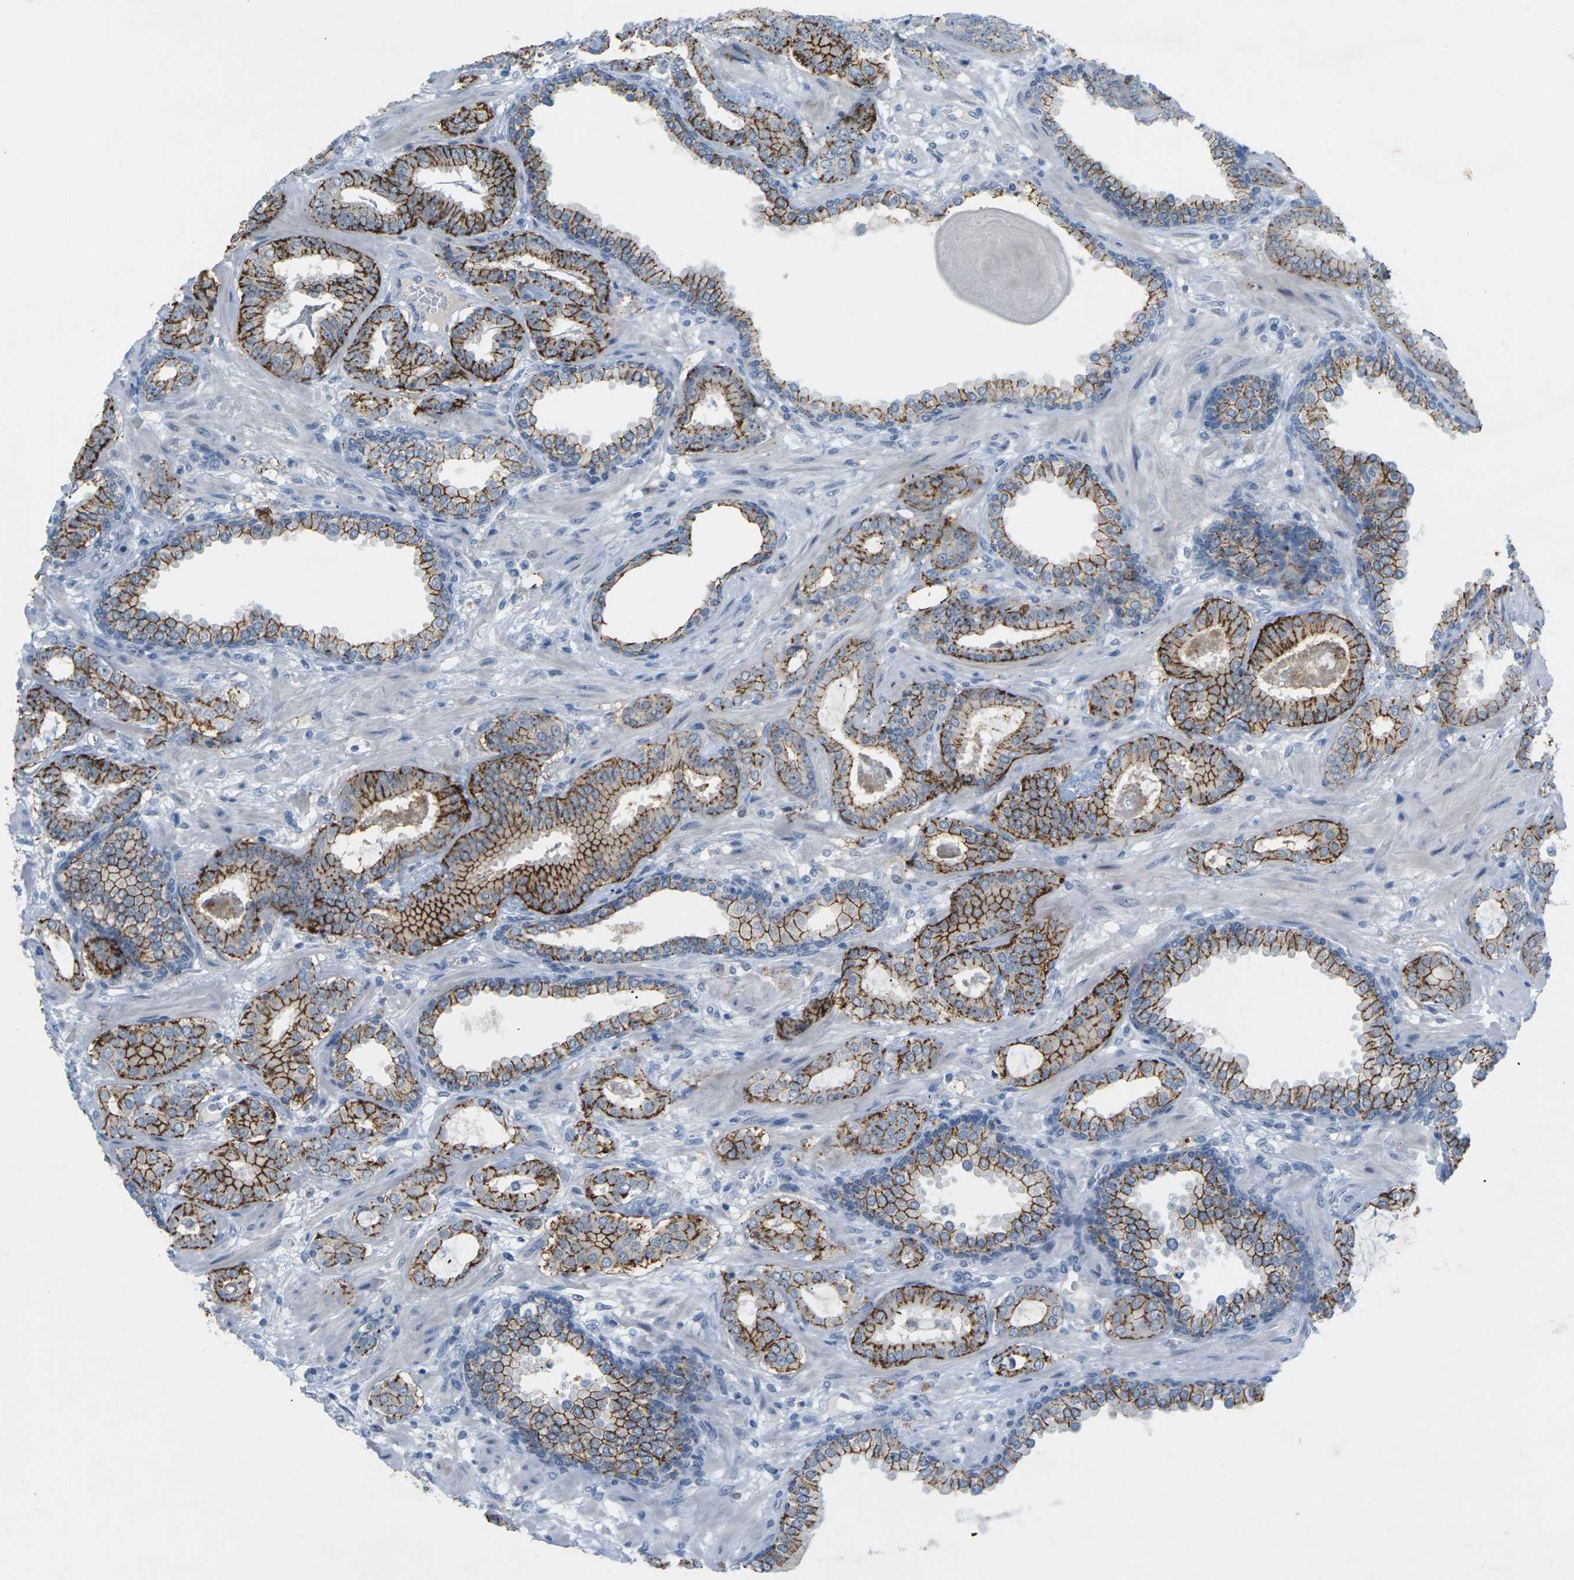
{"staining": {"intensity": "strong", "quantity": ">75%", "location": "cytoplasmic/membranous"}, "tissue": "prostate cancer", "cell_type": "Tumor cells", "image_type": "cancer", "snomed": [{"axis": "morphology", "description": "Adenocarcinoma, Low grade"}, {"axis": "topography", "description": "Prostate"}], "caption": "Strong cytoplasmic/membranous expression is appreciated in about >75% of tumor cells in prostate cancer.", "gene": "CLDN3", "patient": {"sex": "male", "age": 53}}